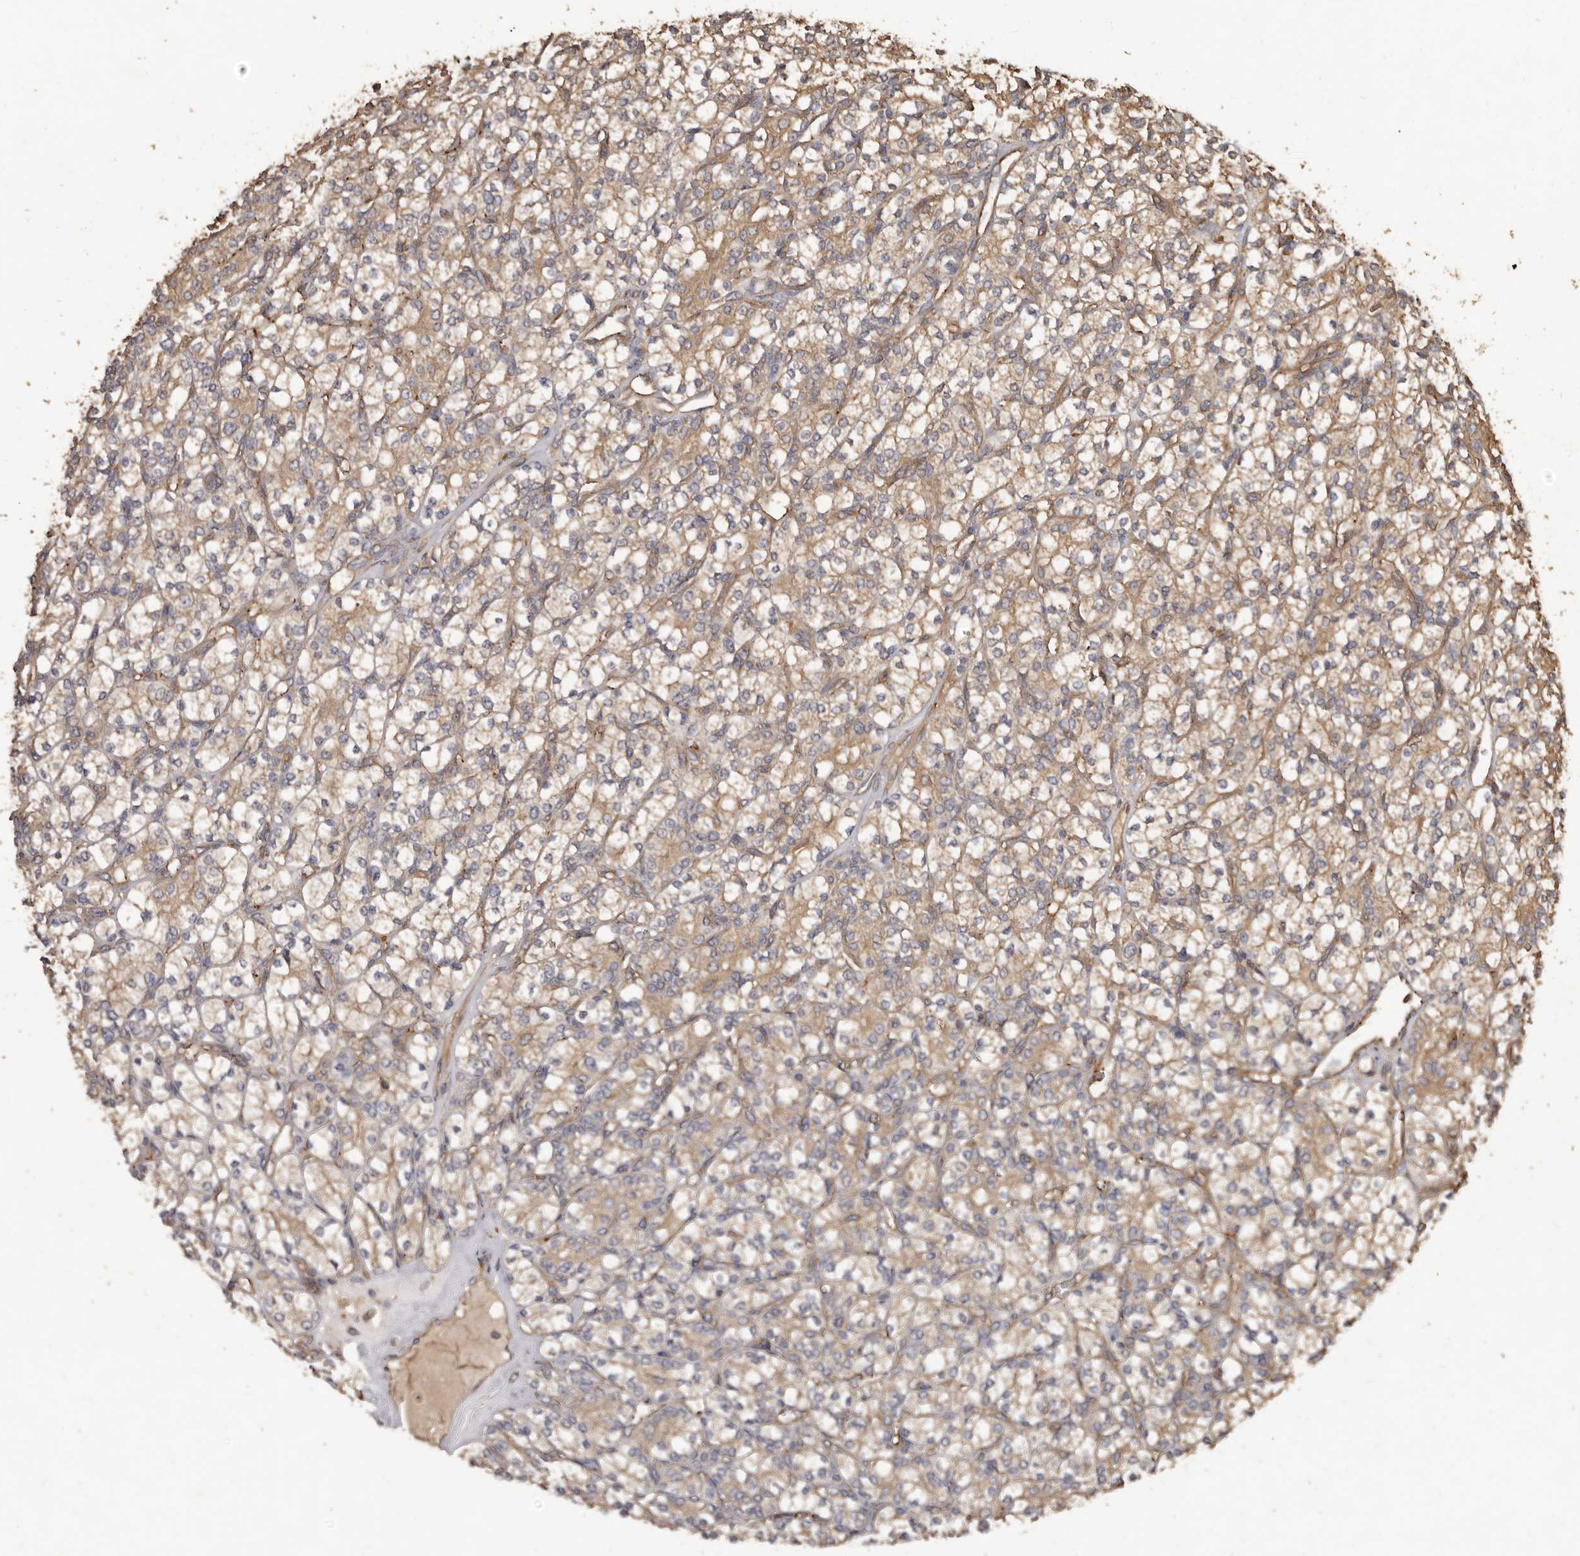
{"staining": {"intensity": "moderate", "quantity": "25%-75%", "location": "cytoplasmic/membranous"}, "tissue": "renal cancer", "cell_type": "Tumor cells", "image_type": "cancer", "snomed": [{"axis": "morphology", "description": "Adenocarcinoma, NOS"}, {"axis": "topography", "description": "Kidney"}], "caption": "A brown stain shows moderate cytoplasmic/membranous expression of a protein in human adenocarcinoma (renal) tumor cells. (DAB (3,3'-diaminobenzidine) = brown stain, brightfield microscopy at high magnification).", "gene": "FLCN", "patient": {"sex": "male", "age": 77}}